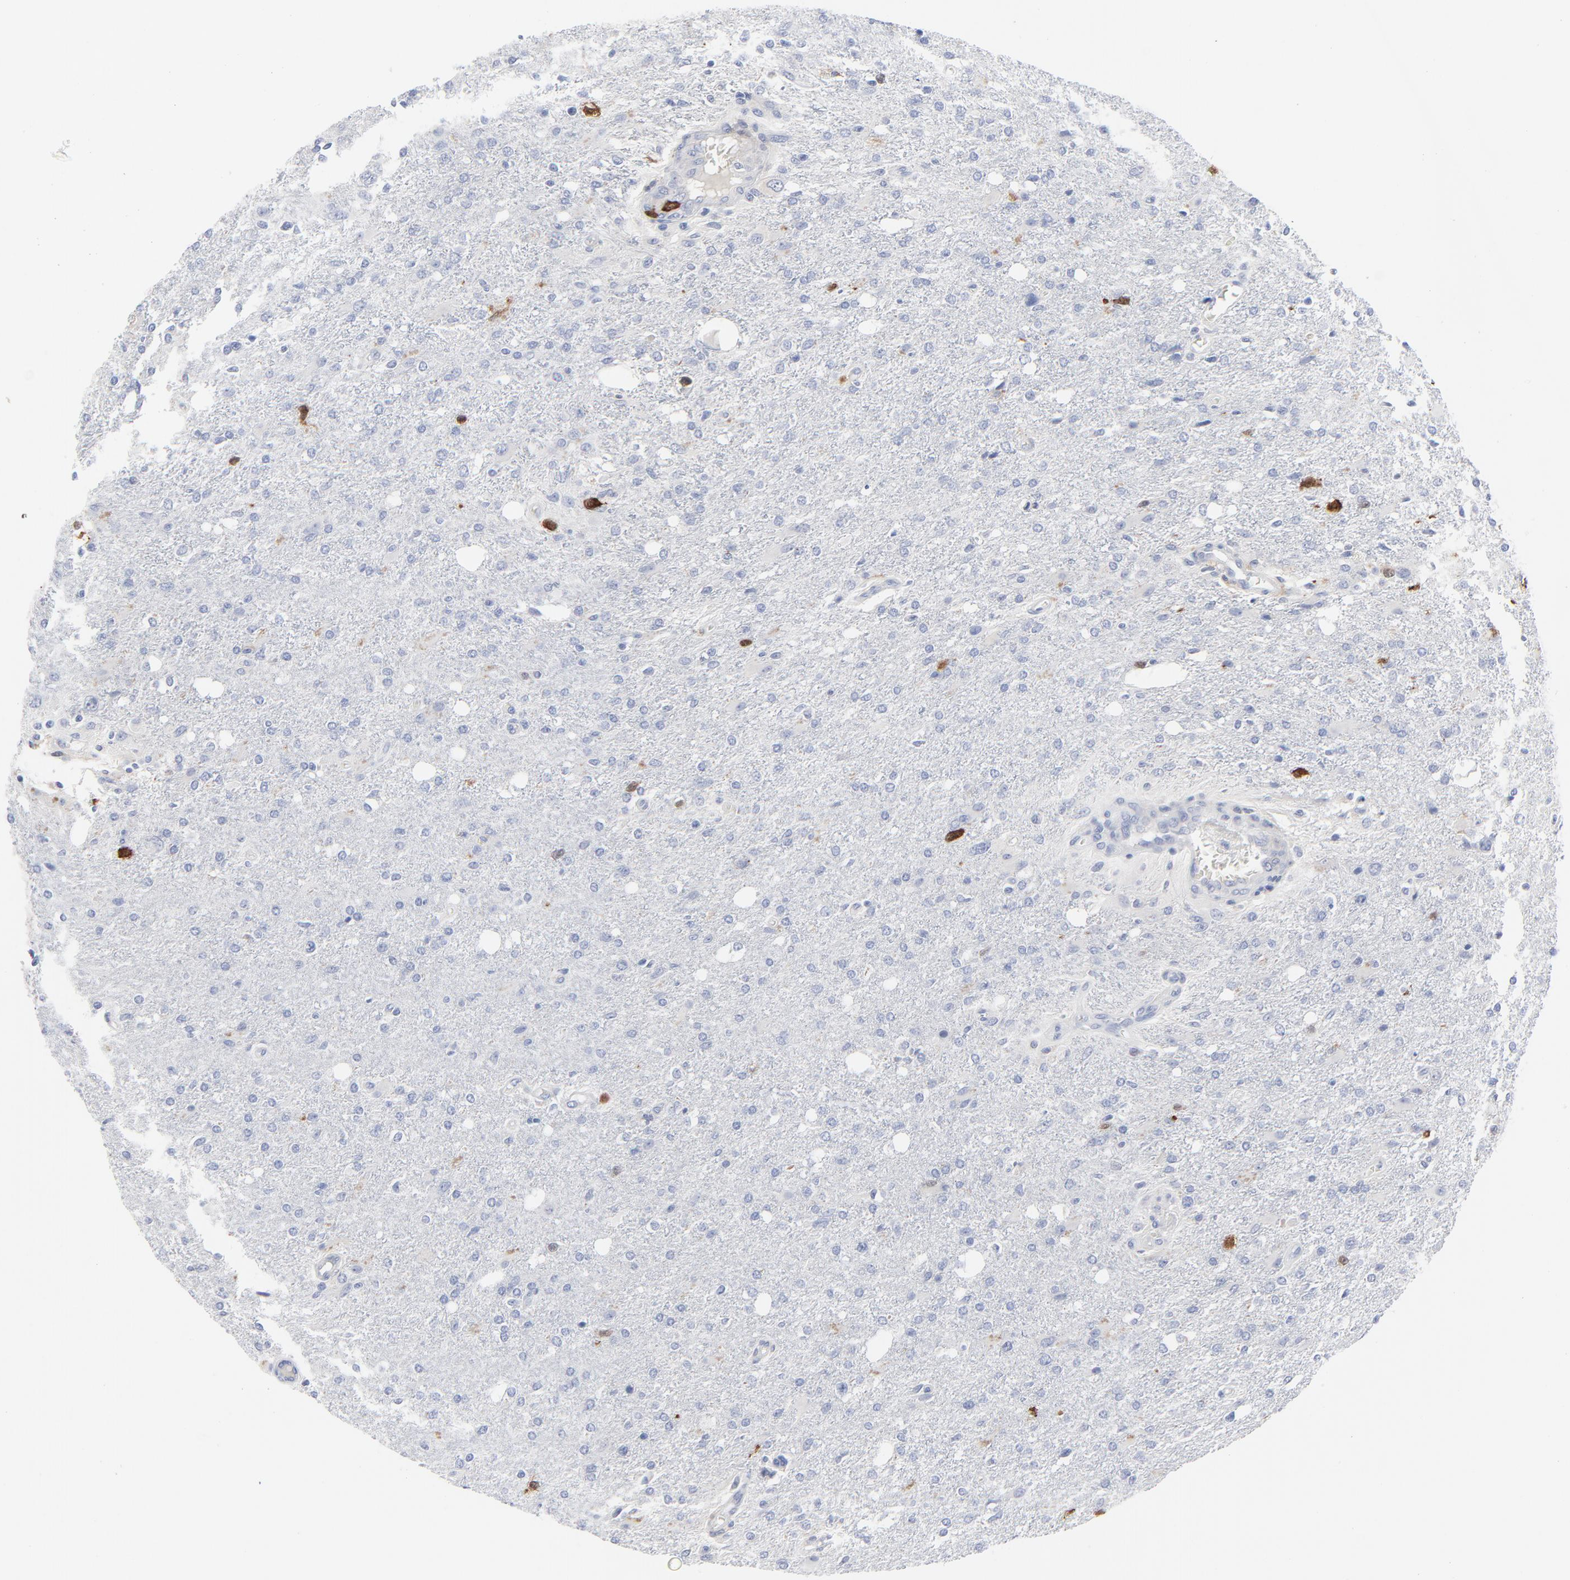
{"staining": {"intensity": "strong", "quantity": "<25%", "location": "cytoplasmic/membranous,nuclear"}, "tissue": "glioma", "cell_type": "Tumor cells", "image_type": "cancer", "snomed": [{"axis": "morphology", "description": "Glioma, malignant, High grade"}, {"axis": "topography", "description": "Cerebral cortex"}], "caption": "Immunohistochemical staining of human glioma demonstrates medium levels of strong cytoplasmic/membranous and nuclear positivity in approximately <25% of tumor cells.", "gene": "CDK1", "patient": {"sex": "male", "age": 76}}